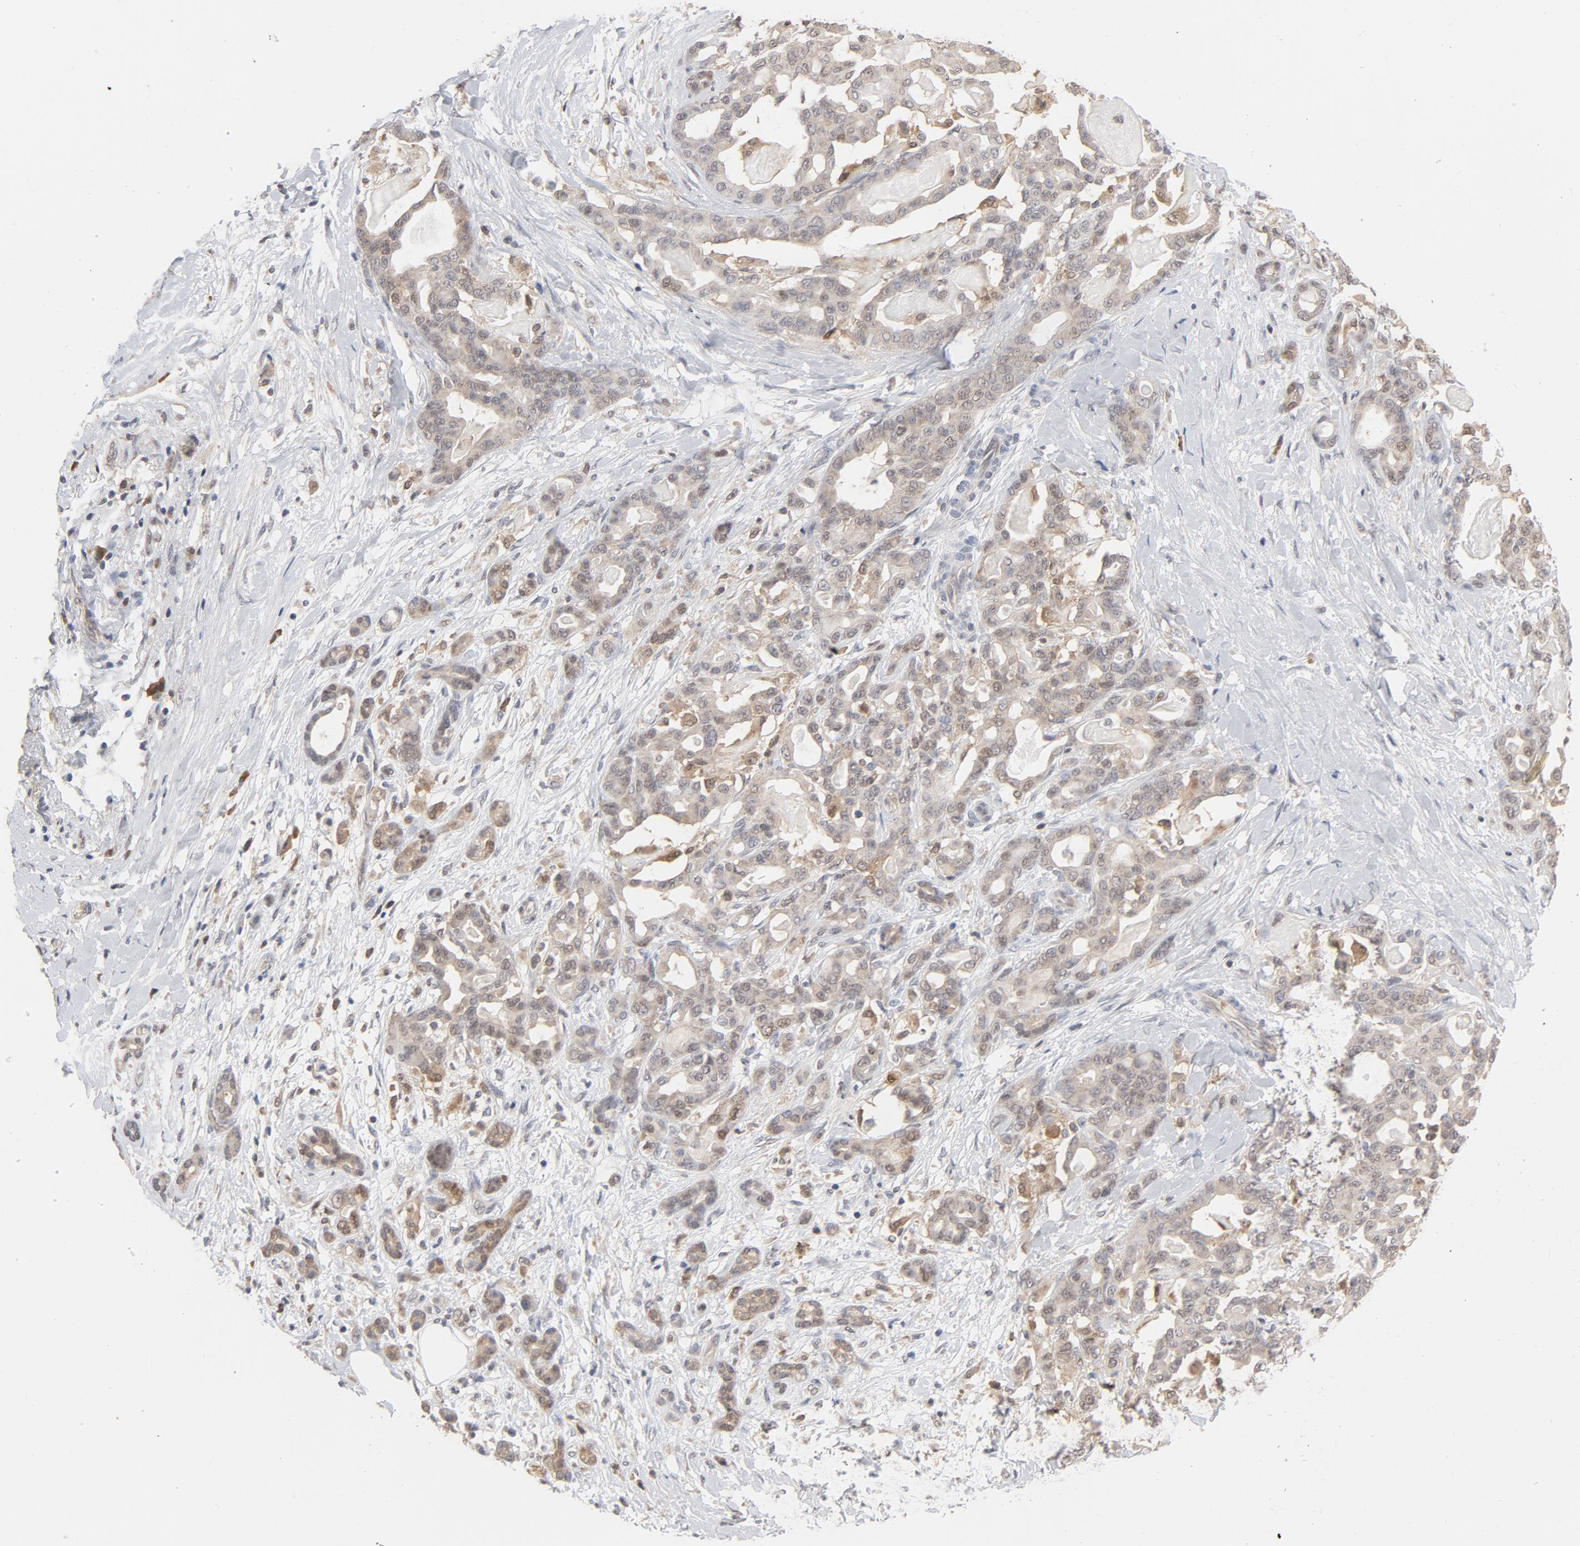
{"staining": {"intensity": "weak", "quantity": ">75%", "location": "cytoplasmic/membranous"}, "tissue": "pancreatic cancer", "cell_type": "Tumor cells", "image_type": "cancer", "snomed": [{"axis": "morphology", "description": "Adenocarcinoma, NOS"}, {"axis": "topography", "description": "Pancreas"}], "caption": "This photomicrograph shows immunohistochemistry staining of human pancreatic cancer, with low weak cytoplasmic/membranous positivity in about >75% of tumor cells.", "gene": "PRDX1", "patient": {"sex": "male", "age": 63}}